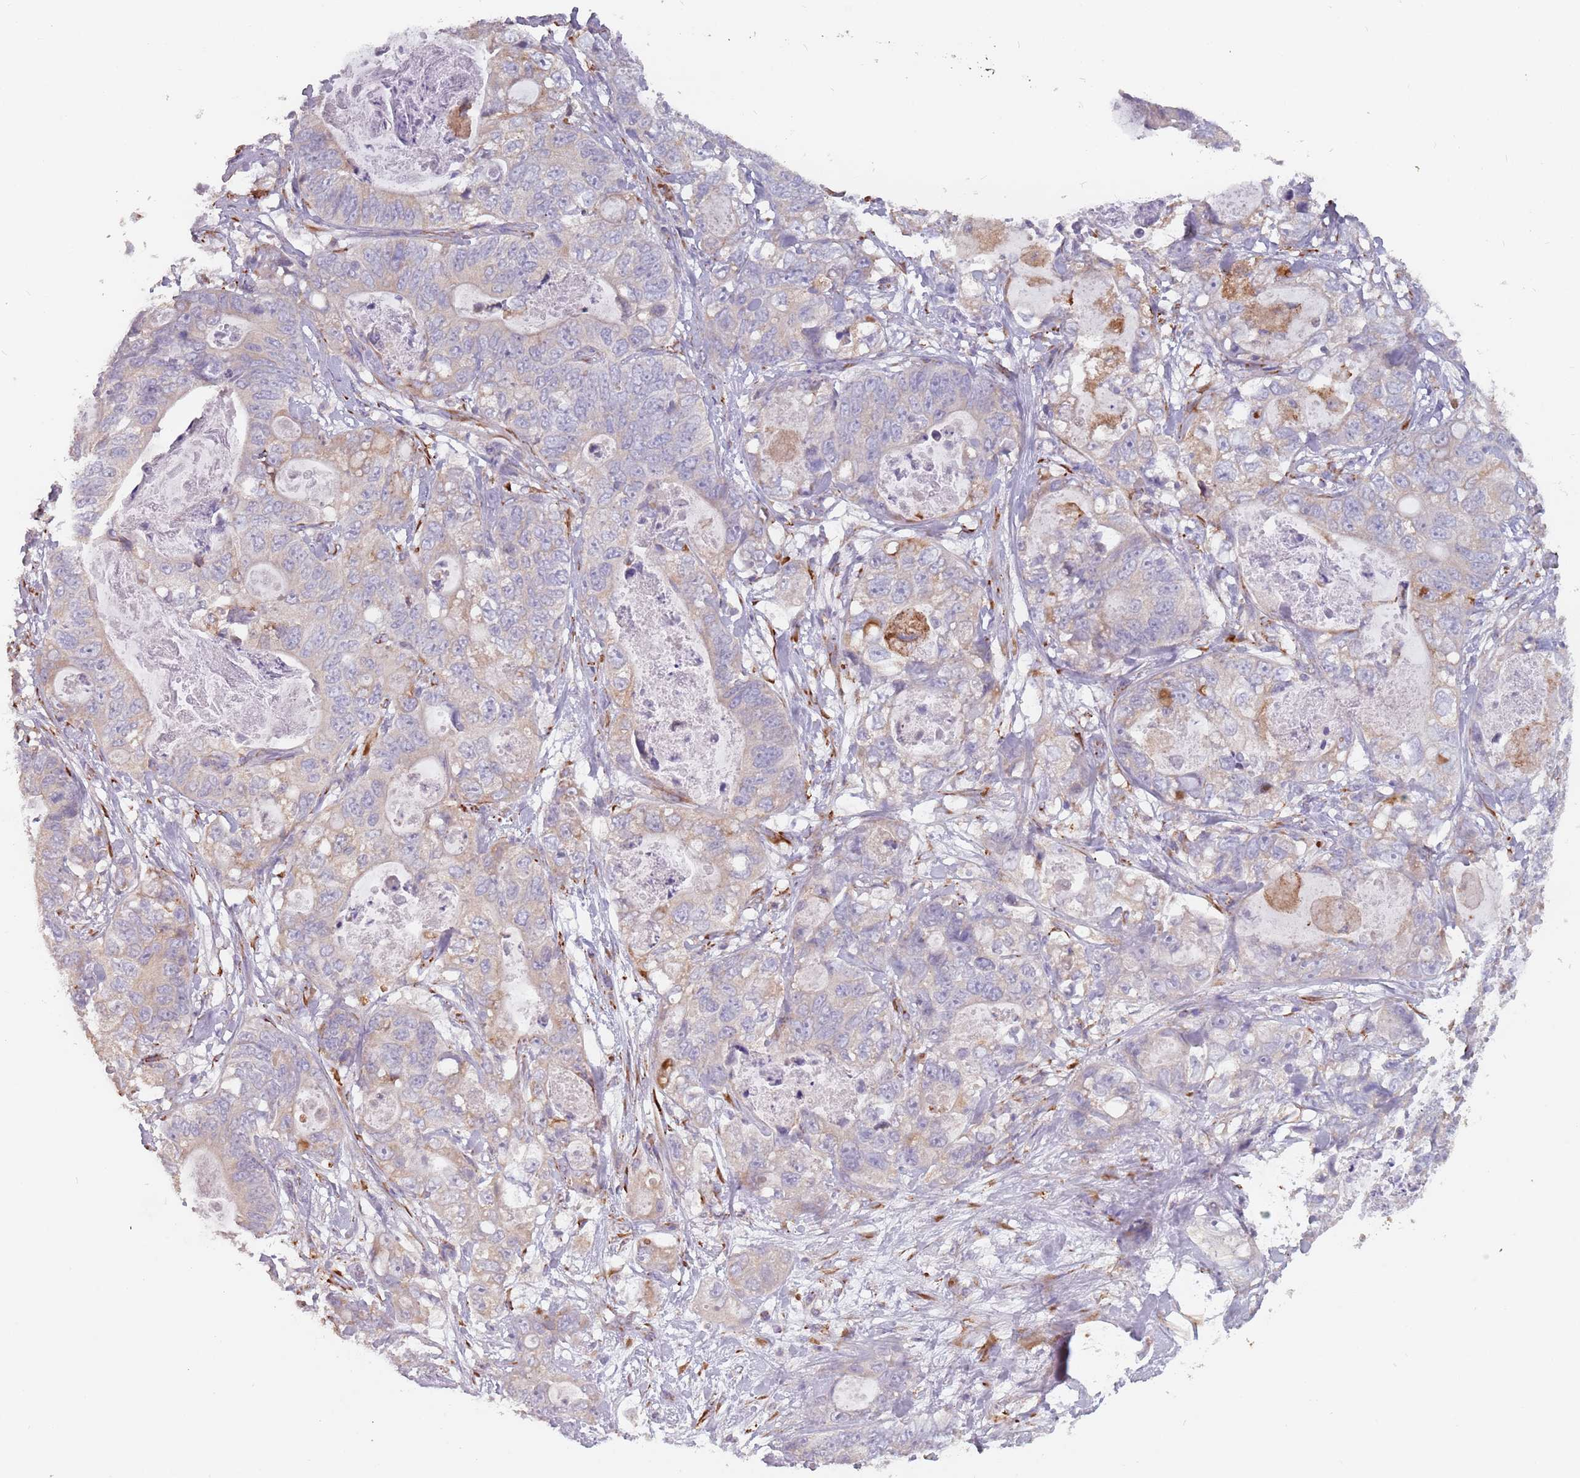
{"staining": {"intensity": "weak", "quantity": "<25%", "location": "cytoplasmic/membranous"}, "tissue": "stomach cancer", "cell_type": "Tumor cells", "image_type": "cancer", "snomed": [{"axis": "morphology", "description": "Normal tissue, NOS"}, {"axis": "morphology", "description": "Adenocarcinoma, NOS"}, {"axis": "topography", "description": "Stomach"}], "caption": "The image shows no significant staining in tumor cells of stomach cancer.", "gene": "RPS9", "patient": {"sex": "female", "age": 89}}